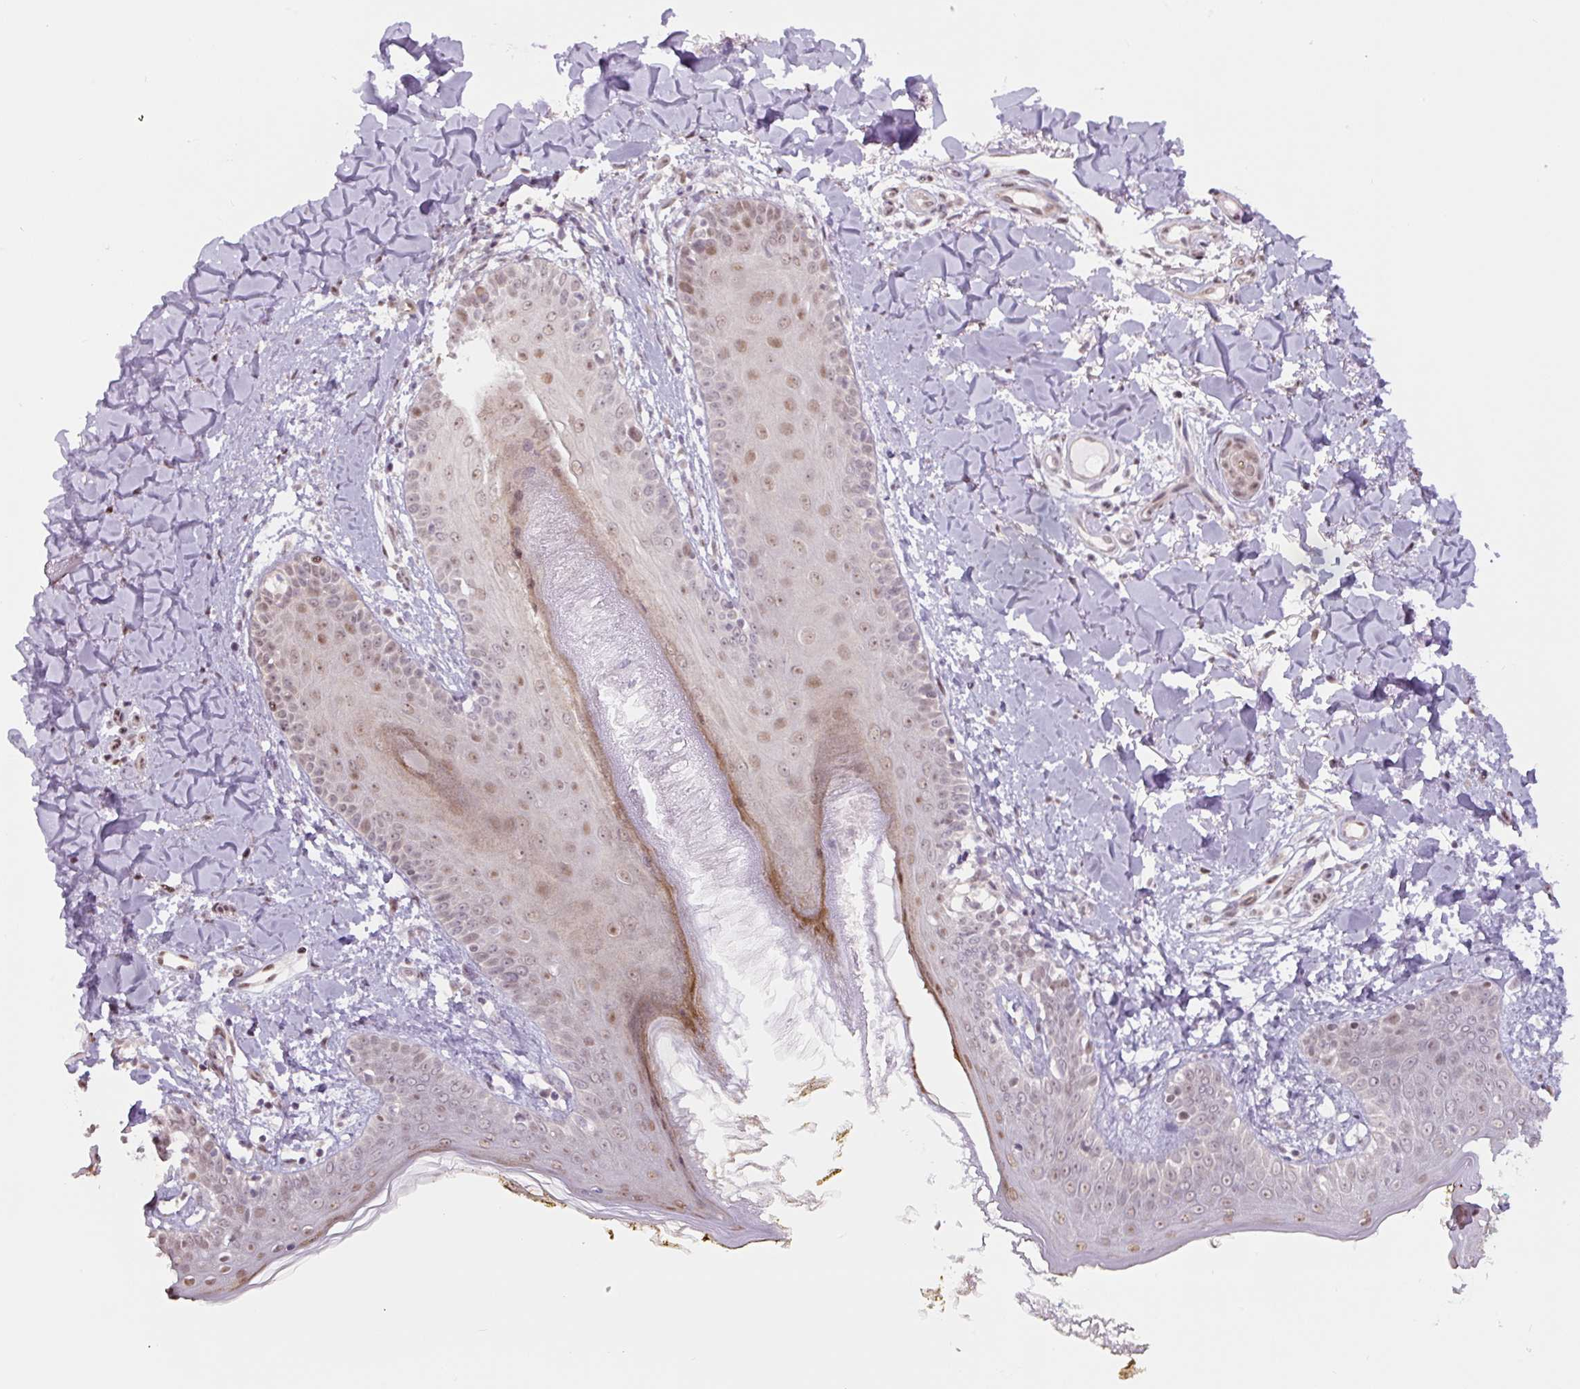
{"staining": {"intensity": "moderate", "quantity": "25%-75%", "location": "nuclear"}, "tissue": "skin", "cell_type": "Fibroblasts", "image_type": "normal", "snomed": [{"axis": "morphology", "description": "Normal tissue, NOS"}, {"axis": "topography", "description": "Skin"}], "caption": "The micrograph displays immunohistochemical staining of normal skin. There is moderate nuclear positivity is identified in about 25%-75% of fibroblasts. (DAB (3,3'-diaminobenzidine) IHC with brightfield microscopy, high magnification).", "gene": "TCFL5", "patient": {"sex": "female", "age": 34}}